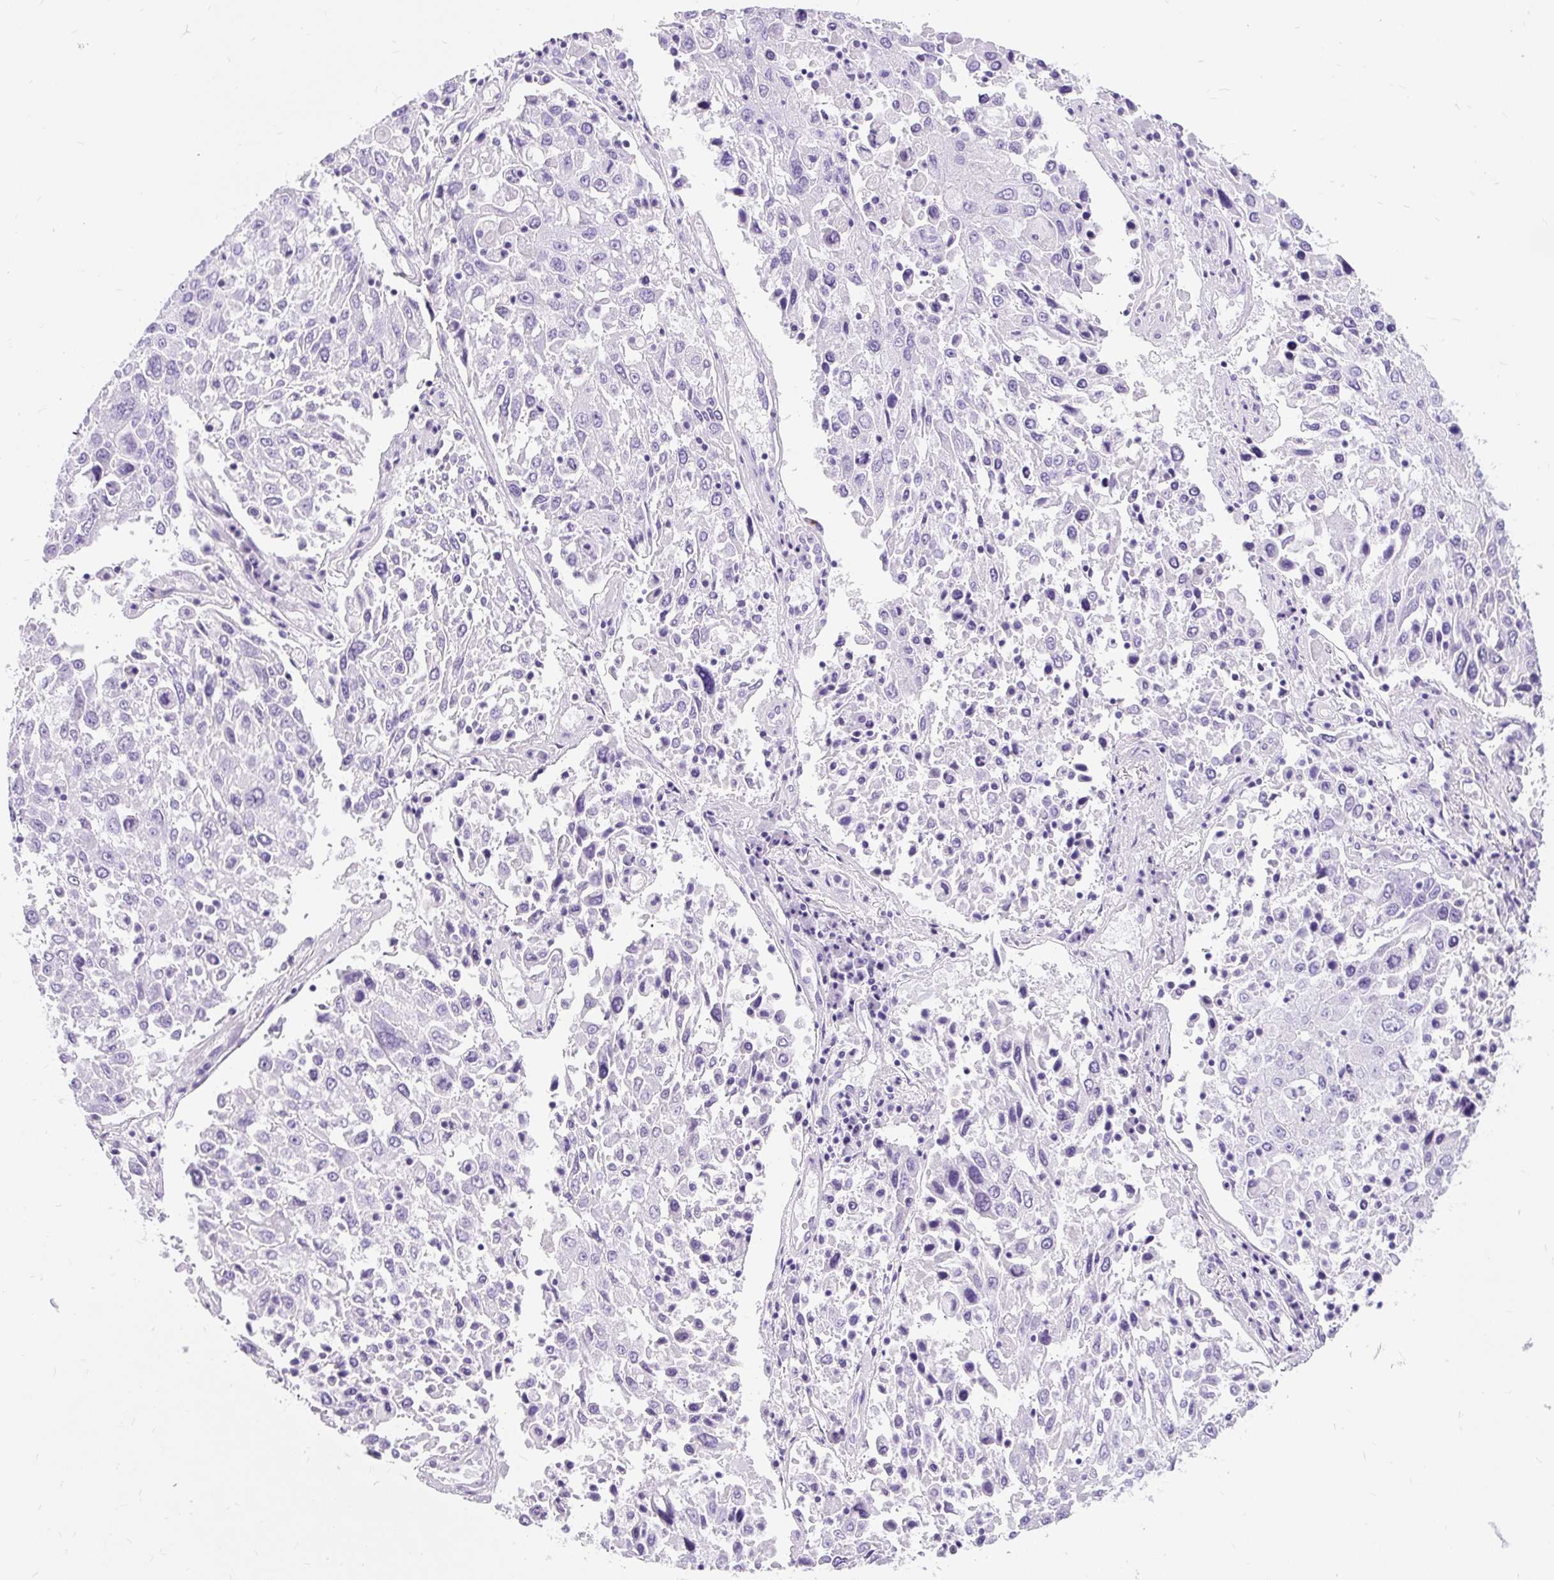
{"staining": {"intensity": "negative", "quantity": "none", "location": "none"}, "tissue": "lung cancer", "cell_type": "Tumor cells", "image_type": "cancer", "snomed": [{"axis": "morphology", "description": "Squamous cell carcinoma, NOS"}, {"axis": "topography", "description": "Lung"}], "caption": "Tumor cells are negative for brown protein staining in lung cancer (squamous cell carcinoma). Brightfield microscopy of immunohistochemistry stained with DAB (brown) and hematoxylin (blue), captured at high magnification.", "gene": "PVALB", "patient": {"sex": "male", "age": 65}}